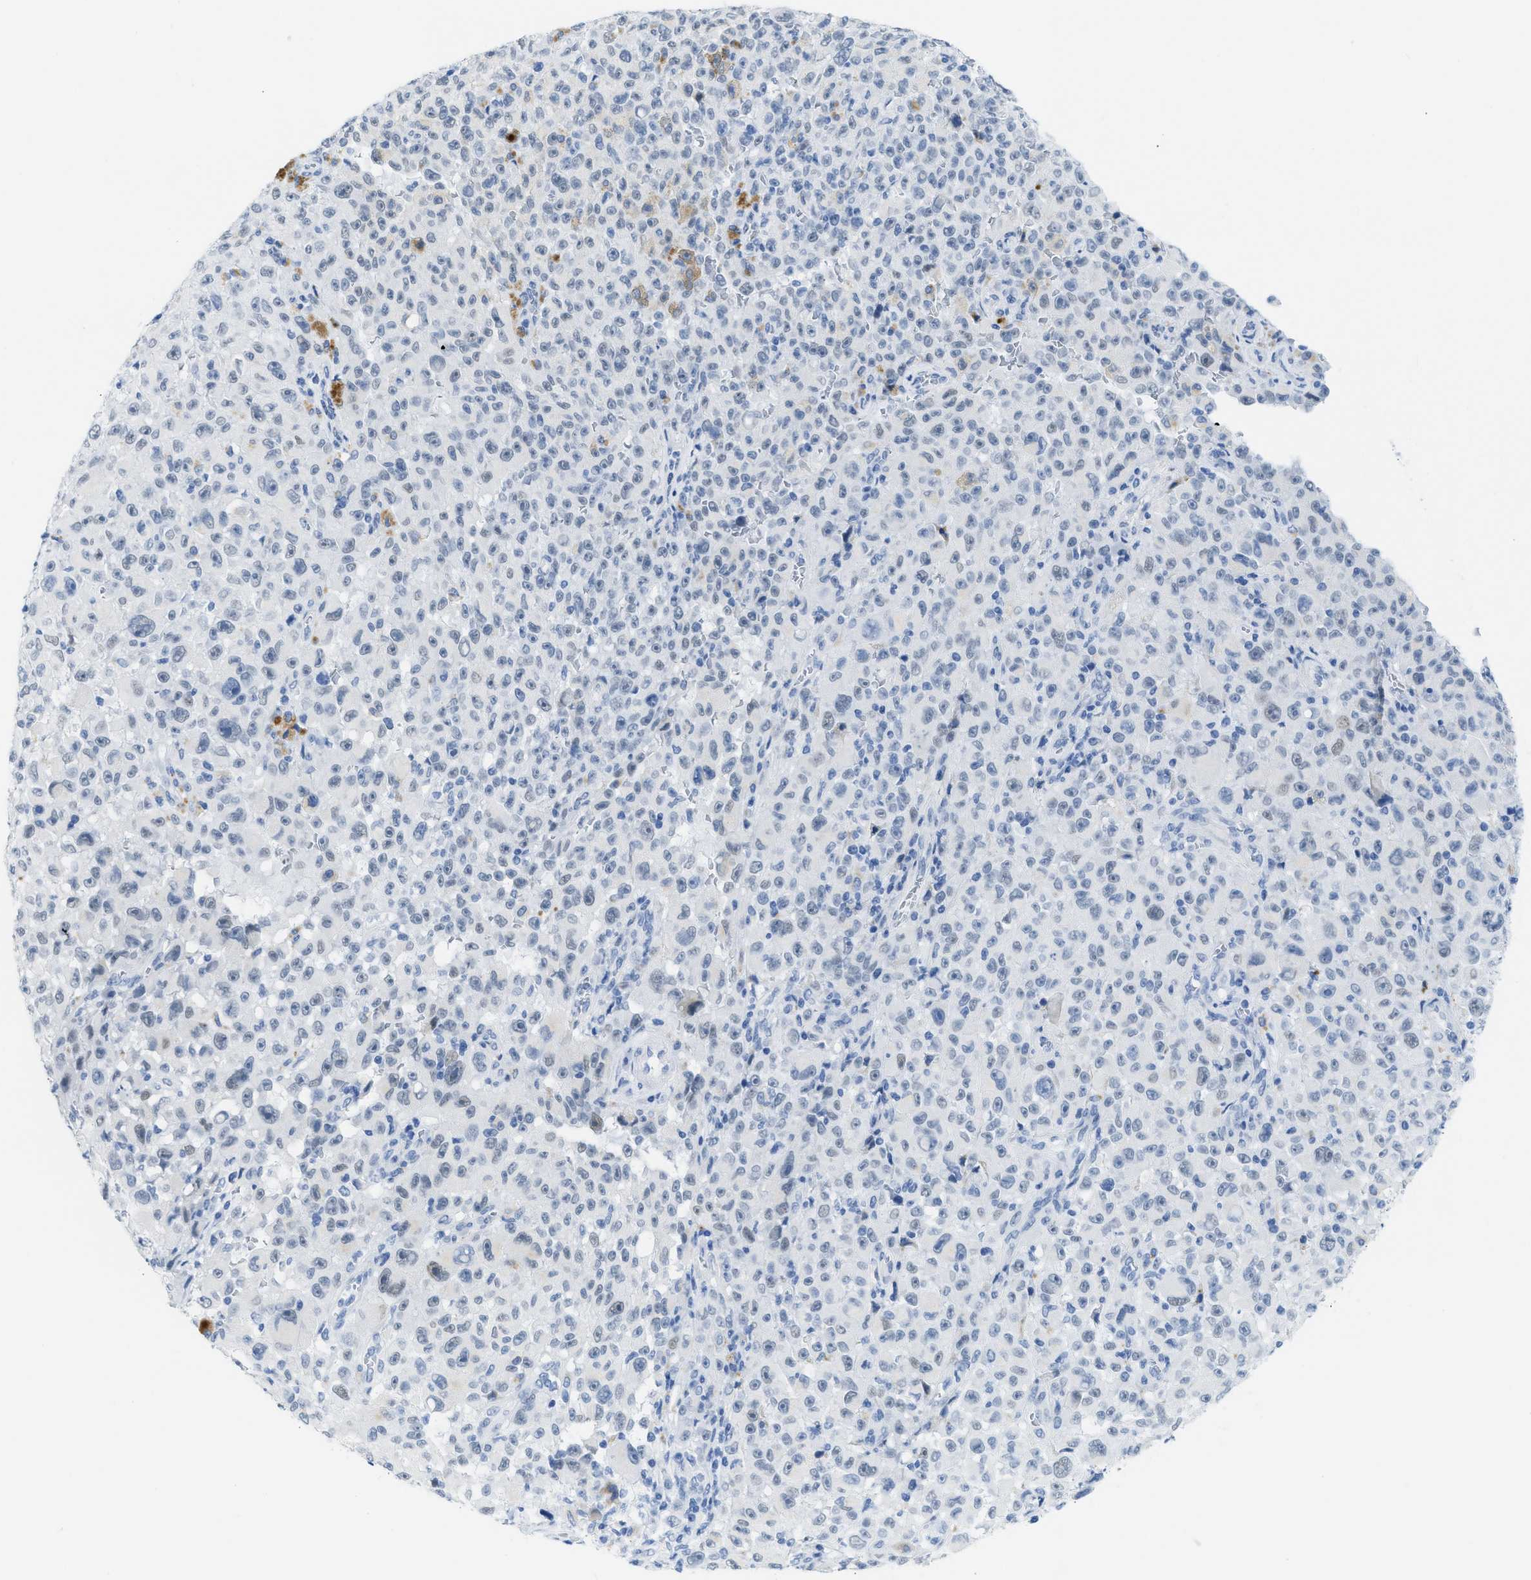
{"staining": {"intensity": "negative", "quantity": "none", "location": "none"}, "tissue": "melanoma", "cell_type": "Tumor cells", "image_type": "cancer", "snomed": [{"axis": "morphology", "description": "Malignant melanoma, NOS"}, {"axis": "topography", "description": "Skin"}], "caption": "There is no significant positivity in tumor cells of malignant melanoma.", "gene": "WDR4", "patient": {"sex": "female", "age": 82}}